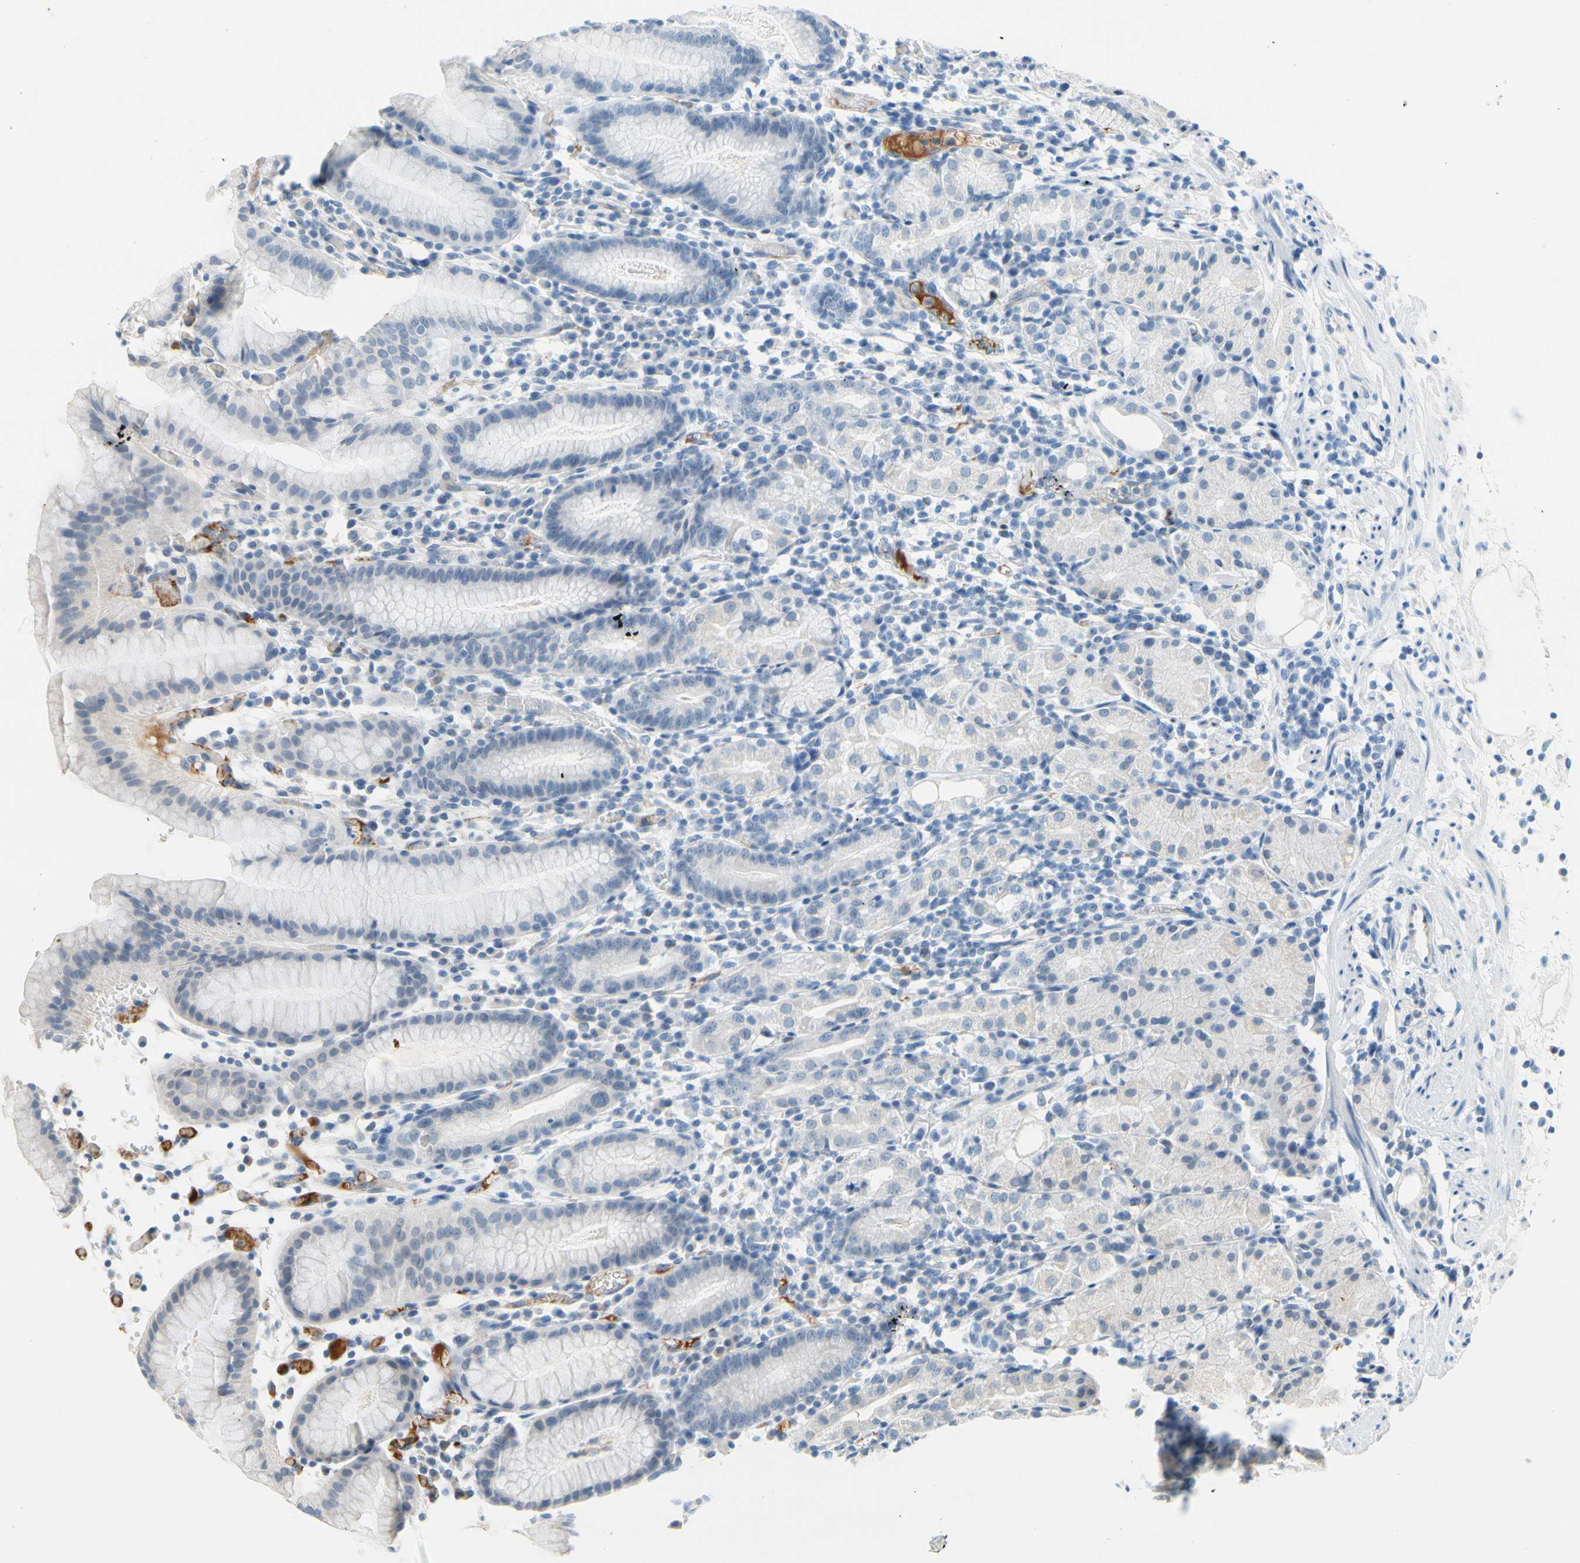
{"staining": {"intensity": "negative", "quantity": "none", "location": "none"}, "tissue": "stomach", "cell_type": "Glandular cells", "image_type": "normal", "snomed": [{"axis": "morphology", "description": "Normal tissue, NOS"}, {"axis": "topography", "description": "Stomach"}, {"axis": "topography", "description": "Stomach, lower"}], "caption": "Immunohistochemical staining of benign human stomach reveals no significant positivity in glandular cells. The staining is performed using DAB brown chromogen with nuclei counter-stained in using hematoxylin.", "gene": "CNDP1", "patient": {"sex": "female", "age": 75}}